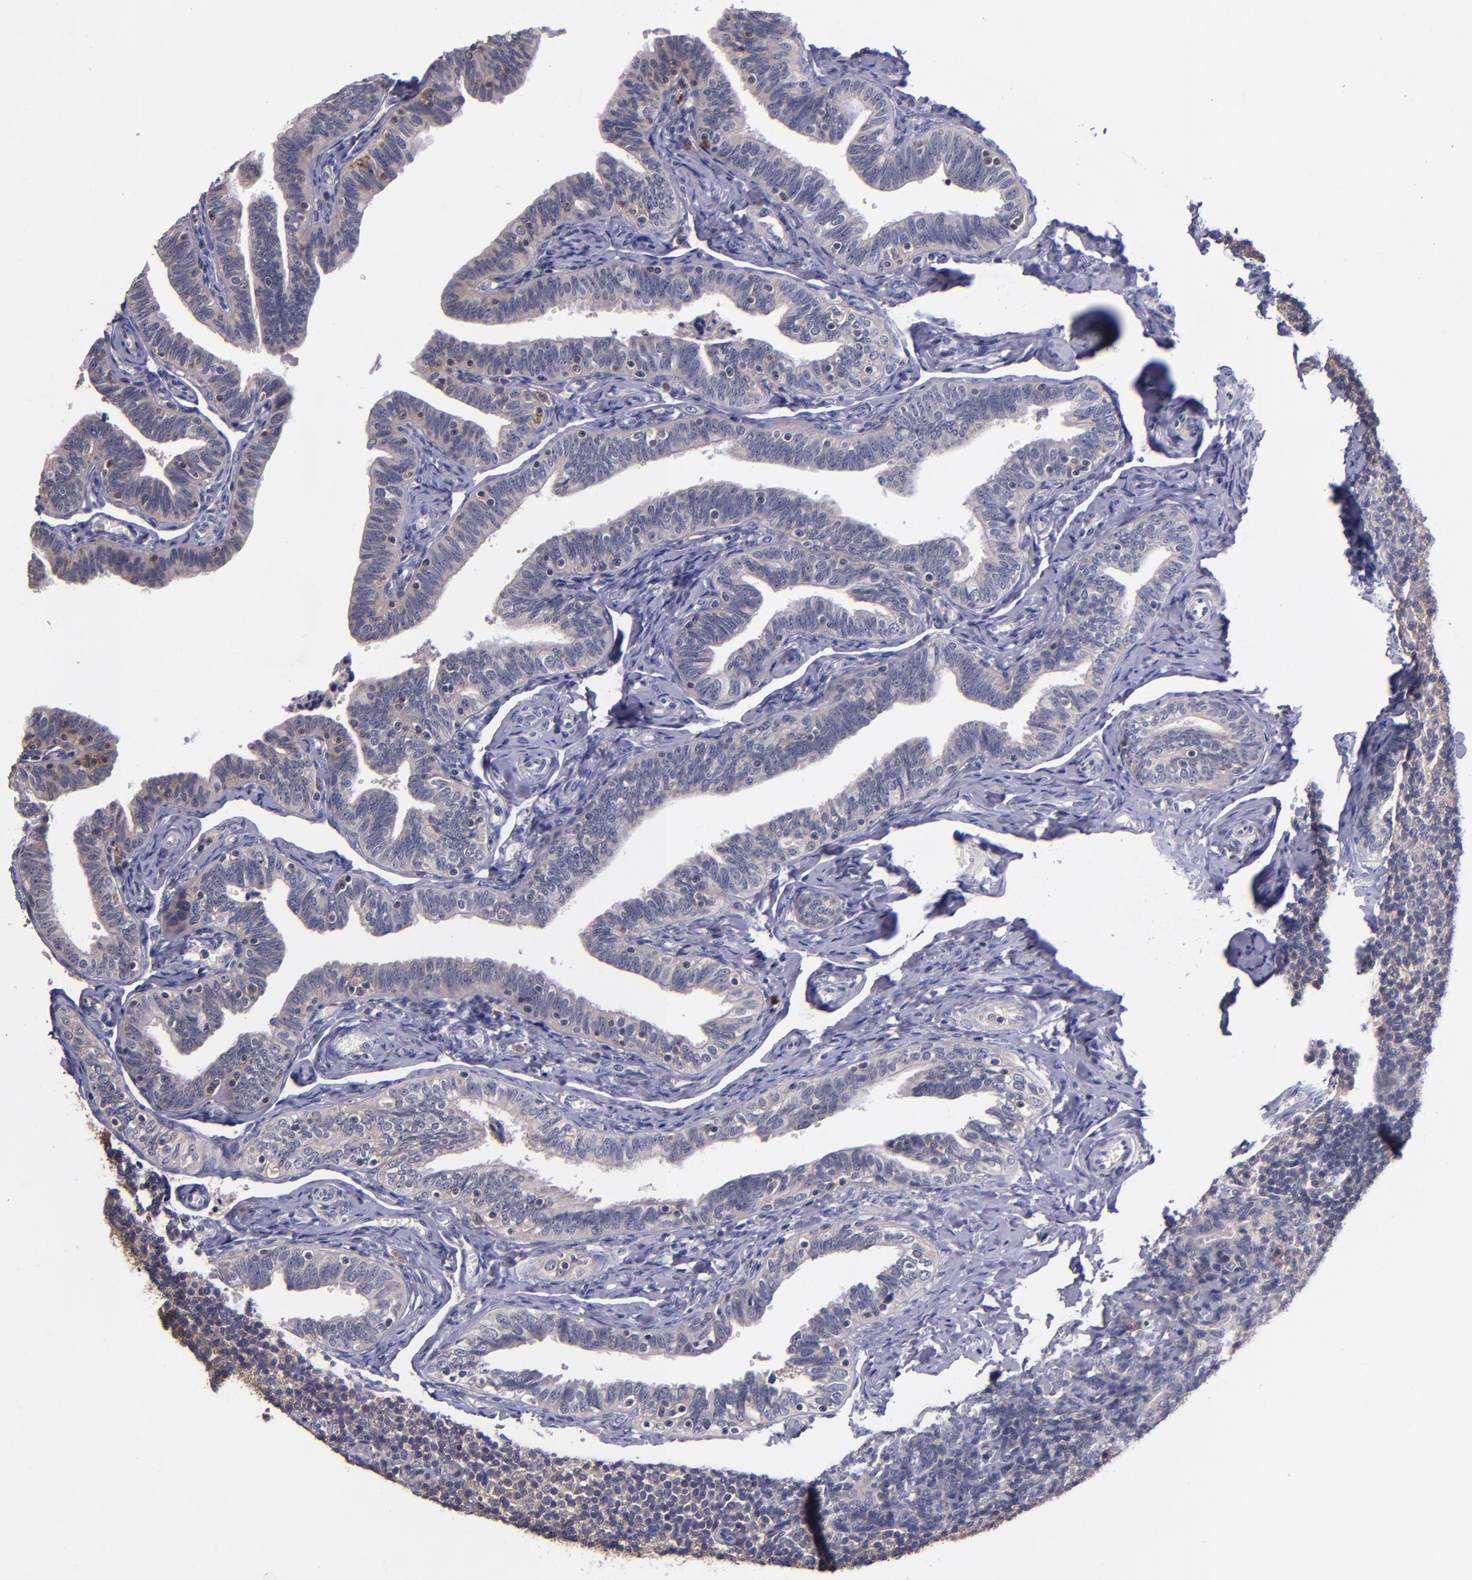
{"staining": {"intensity": "negative", "quantity": "none", "location": "none"}, "tissue": "fallopian tube", "cell_type": "Glandular cells", "image_type": "normal", "snomed": [{"axis": "morphology", "description": "Normal tissue, NOS"}, {"axis": "topography", "description": "Fallopian tube"}, {"axis": "topography", "description": "Ovary"}], "caption": "DAB (3,3'-diaminobenzidine) immunohistochemical staining of benign fallopian tube displays no significant positivity in glandular cells. (DAB (3,3'-diaminobenzidine) IHC, high magnification).", "gene": "RBP4", "patient": {"sex": "female", "age": 69}}